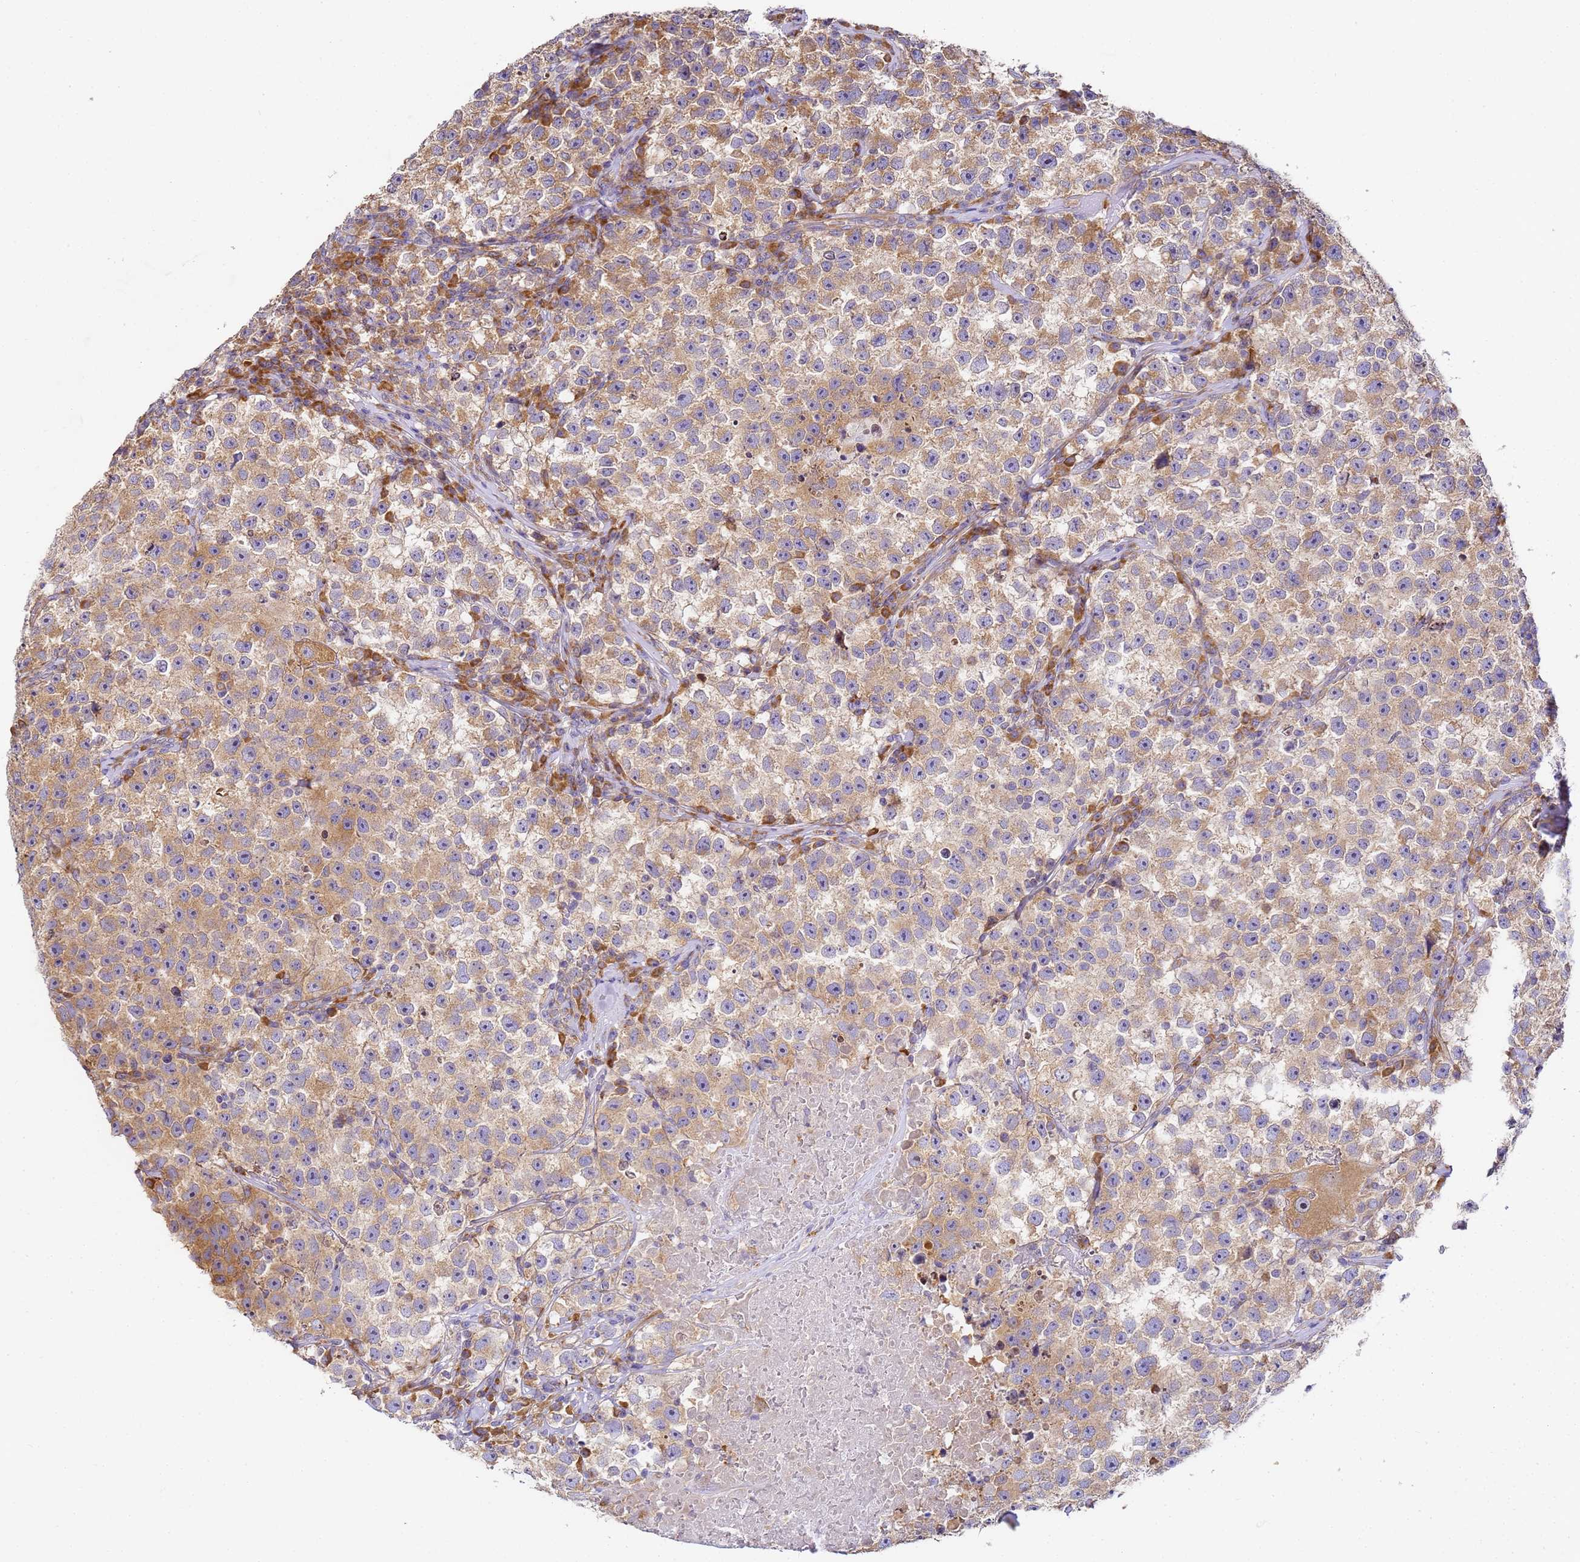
{"staining": {"intensity": "moderate", "quantity": ">75%", "location": "cytoplasmic/membranous"}, "tissue": "testis cancer", "cell_type": "Tumor cells", "image_type": "cancer", "snomed": [{"axis": "morphology", "description": "Seminoma, NOS"}, {"axis": "topography", "description": "Testis"}], "caption": "Testis cancer tissue demonstrates moderate cytoplasmic/membranous staining in approximately >75% of tumor cells, visualized by immunohistochemistry.", "gene": "RPL13A", "patient": {"sex": "male", "age": 22}}